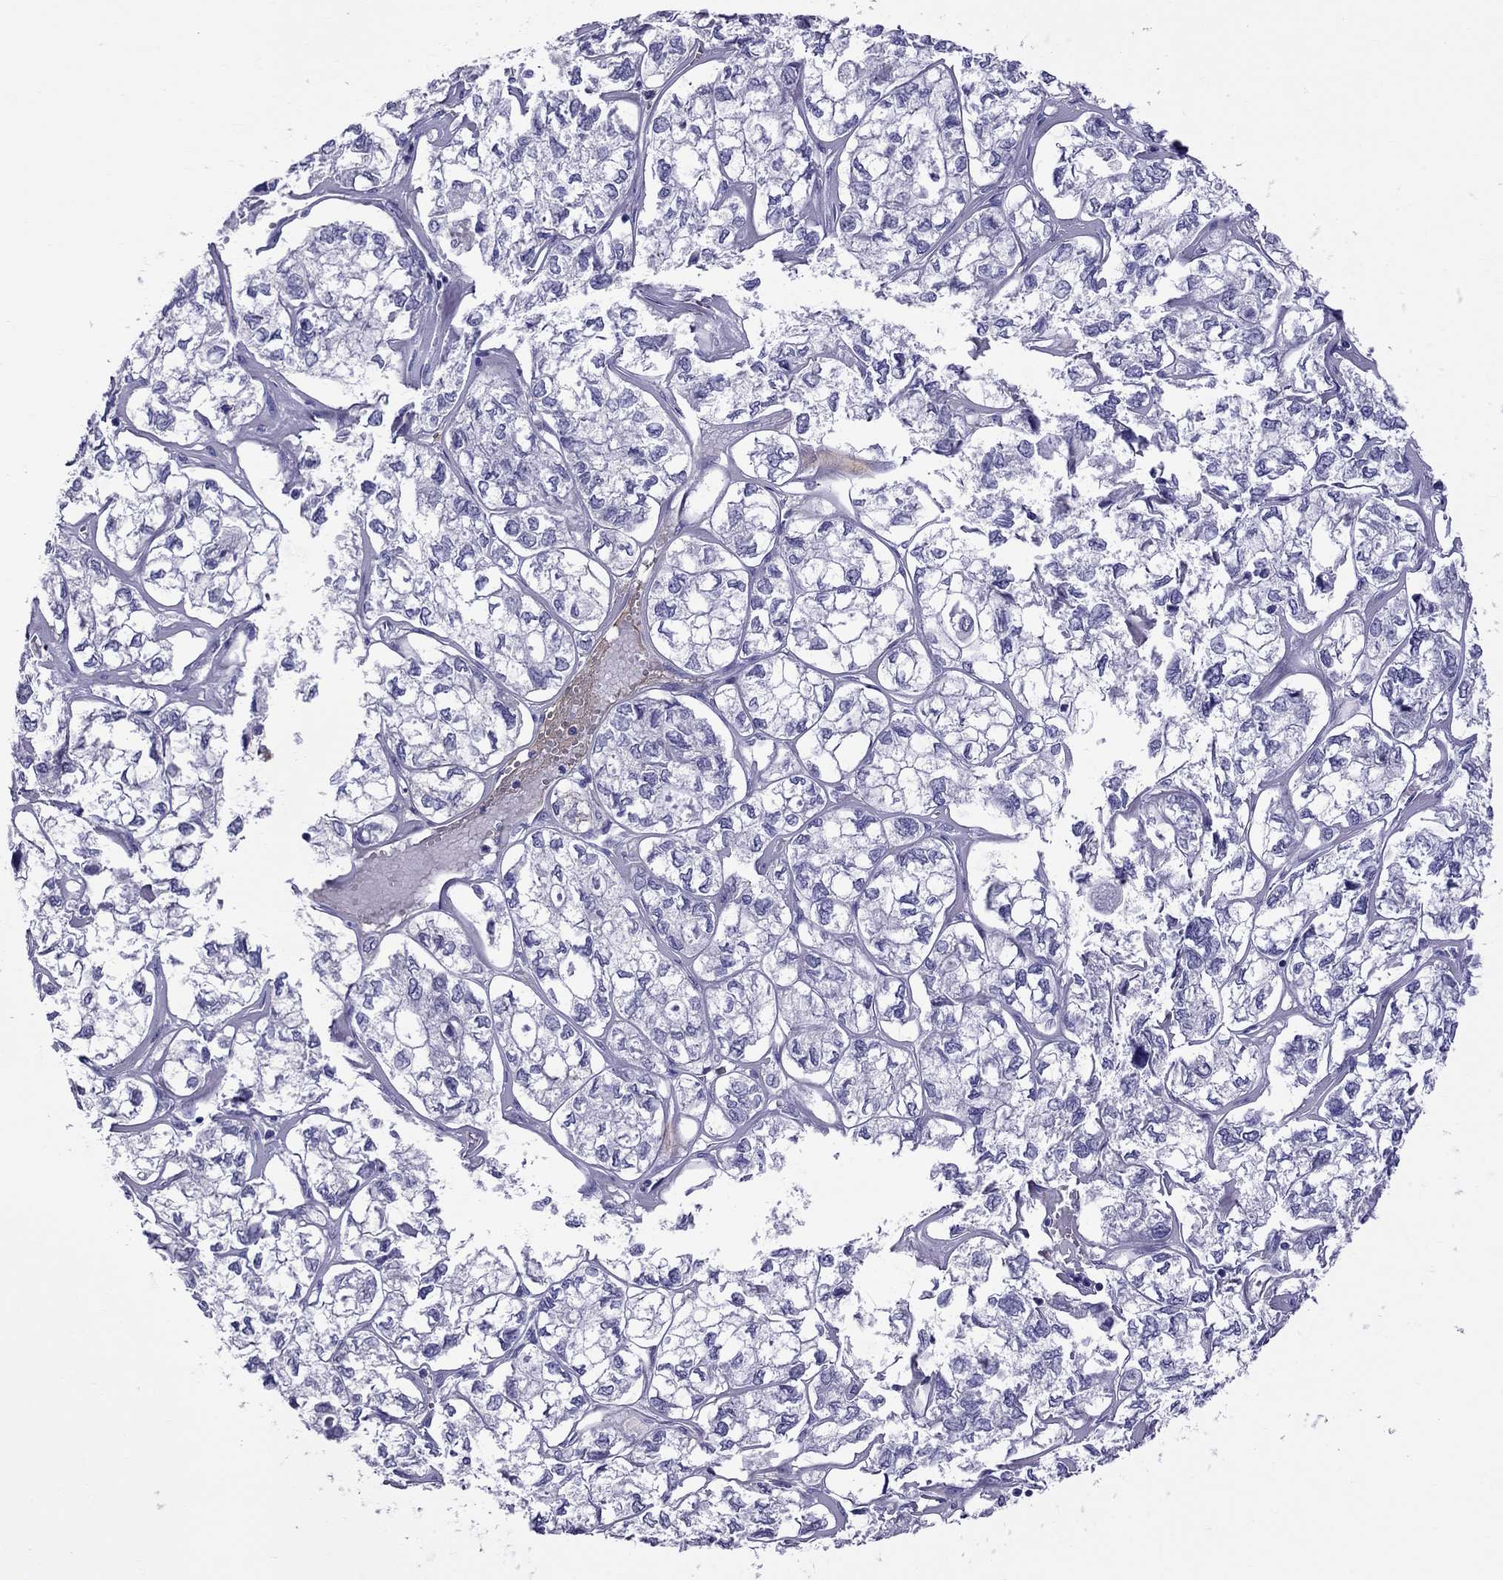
{"staining": {"intensity": "negative", "quantity": "none", "location": "none"}, "tissue": "ovarian cancer", "cell_type": "Tumor cells", "image_type": "cancer", "snomed": [{"axis": "morphology", "description": "Carcinoma, endometroid"}, {"axis": "topography", "description": "Ovary"}], "caption": "Human ovarian cancer stained for a protein using immunohistochemistry (IHC) demonstrates no staining in tumor cells.", "gene": "SCART1", "patient": {"sex": "female", "age": 64}}